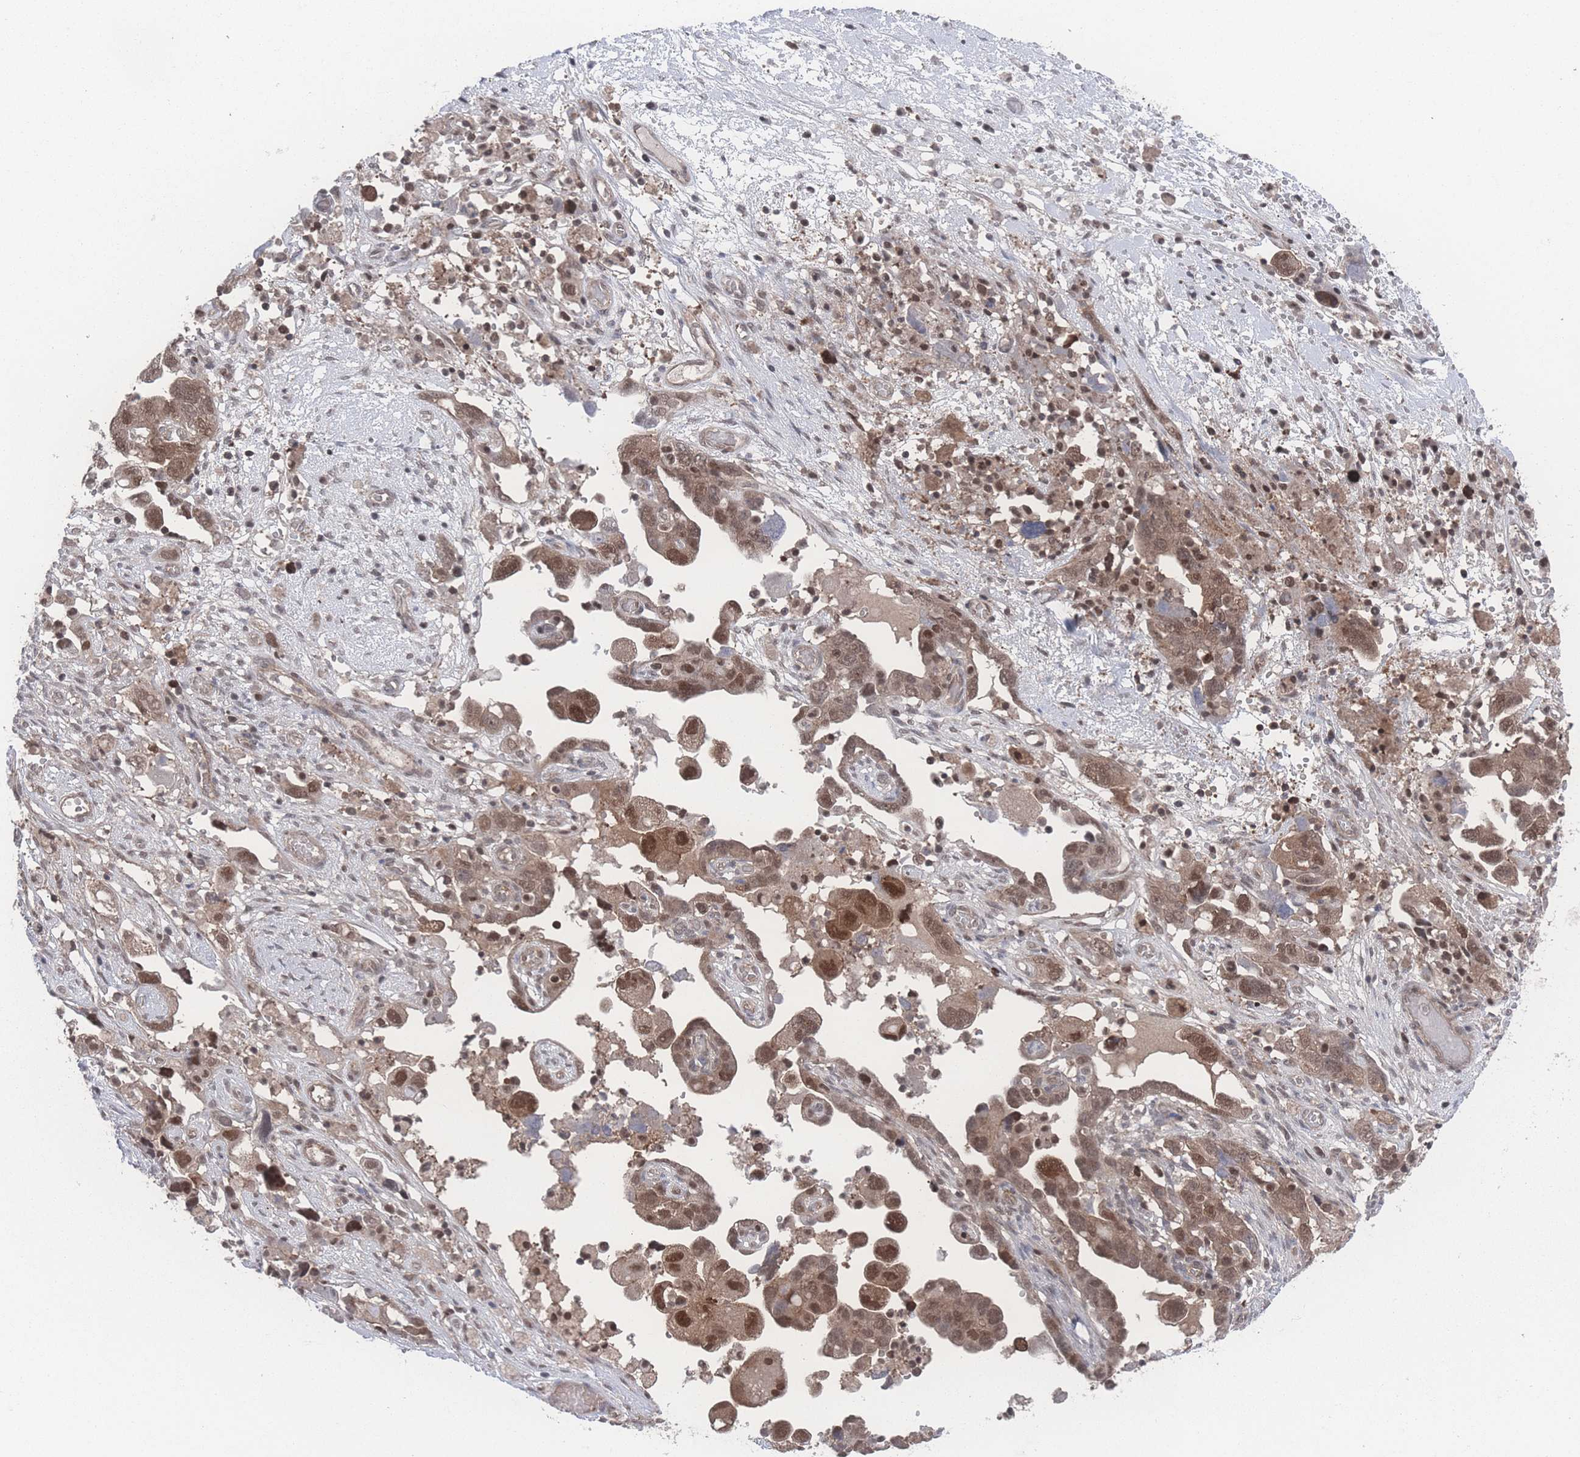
{"staining": {"intensity": "moderate", "quantity": ">75%", "location": "cytoplasmic/membranous,nuclear"}, "tissue": "ovarian cancer", "cell_type": "Tumor cells", "image_type": "cancer", "snomed": [{"axis": "morphology", "description": "Carcinoma, NOS"}, {"axis": "morphology", "description": "Cystadenocarcinoma, serous, NOS"}, {"axis": "topography", "description": "Ovary"}], "caption": "A photomicrograph of ovarian cancer stained for a protein shows moderate cytoplasmic/membranous and nuclear brown staining in tumor cells.", "gene": "PSMA1", "patient": {"sex": "female", "age": 69}}